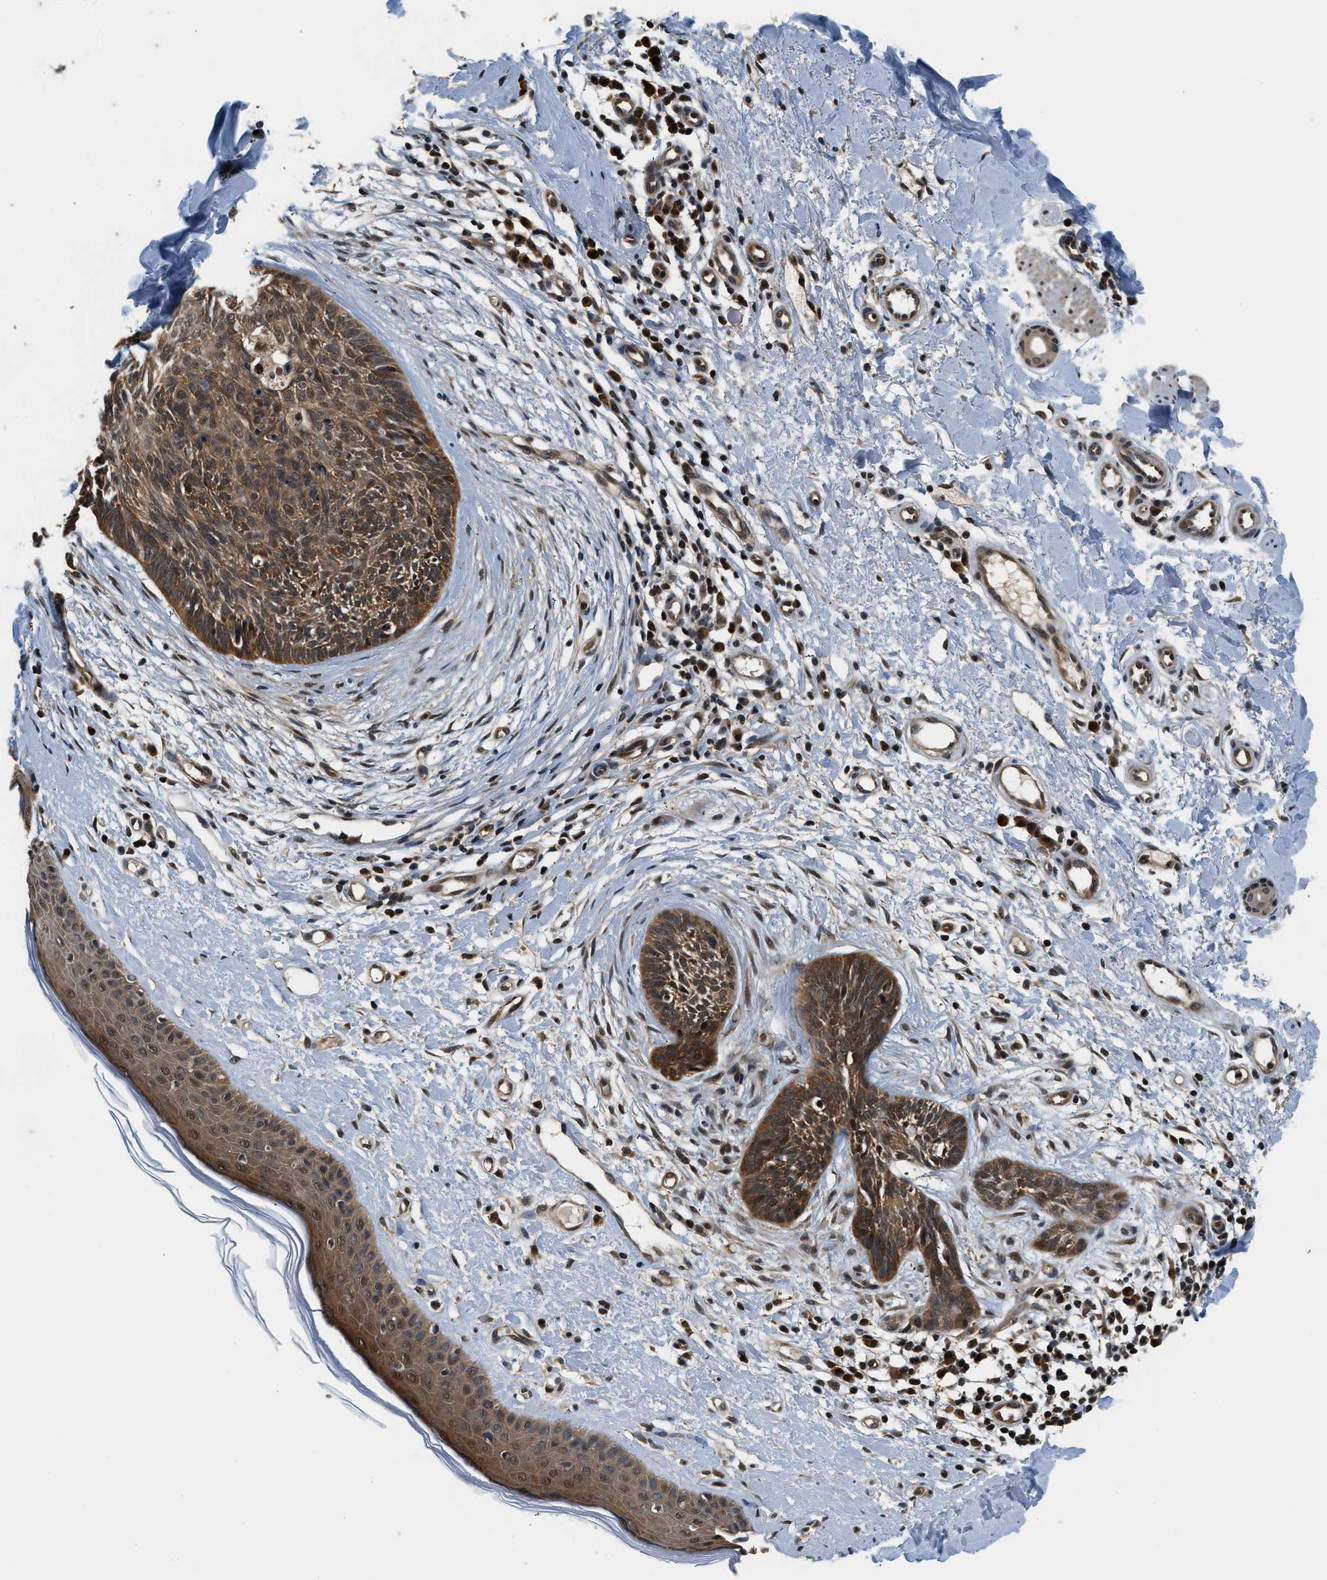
{"staining": {"intensity": "strong", "quantity": ">75%", "location": "cytoplasmic/membranous"}, "tissue": "skin cancer", "cell_type": "Tumor cells", "image_type": "cancer", "snomed": [{"axis": "morphology", "description": "Normal tissue, NOS"}, {"axis": "morphology", "description": "Basal cell carcinoma"}, {"axis": "topography", "description": "Skin"}], "caption": "Tumor cells demonstrate high levels of strong cytoplasmic/membranous positivity in approximately >75% of cells in skin basal cell carcinoma.", "gene": "PSMD3", "patient": {"sex": "male", "age": 71}}